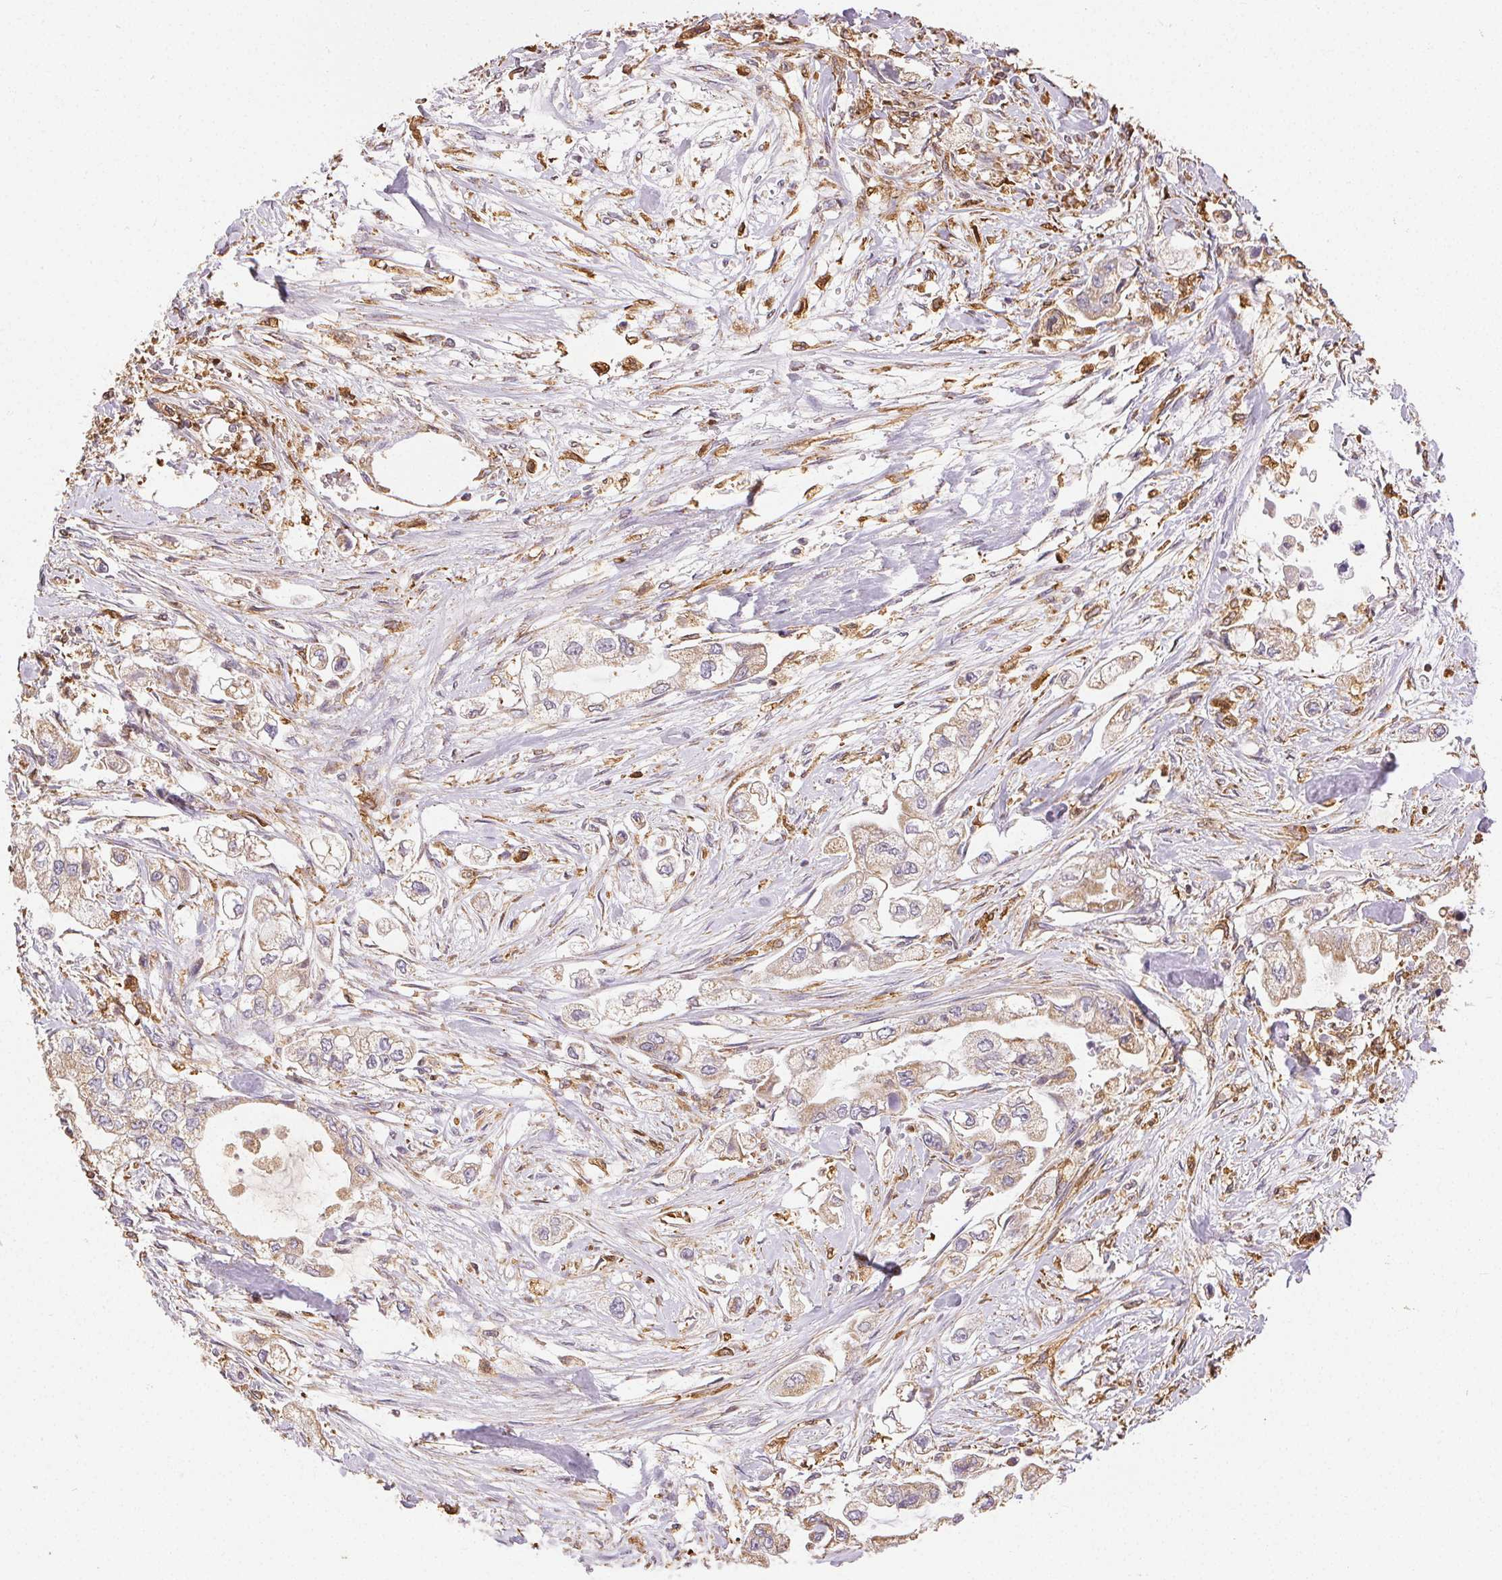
{"staining": {"intensity": "weak", "quantity": "25%-75%", "location": "cytoplasmic/membranous"}, "tissue": "stomach cancer", "cell_type": "Tumor cells", "image_type": "cancer", "snomed": [{"axis": "morphology", "description": "Adenocarcinoma, NOS"}, {"axis": "topography", "description": "Stomach"}], "caption": "Human adenocarcinoma (stomach) stained with a protein marker displays weak staining in tumor cells.", "gene": "PIWIL4", "patient": {"sex": "male", "age": 62}}